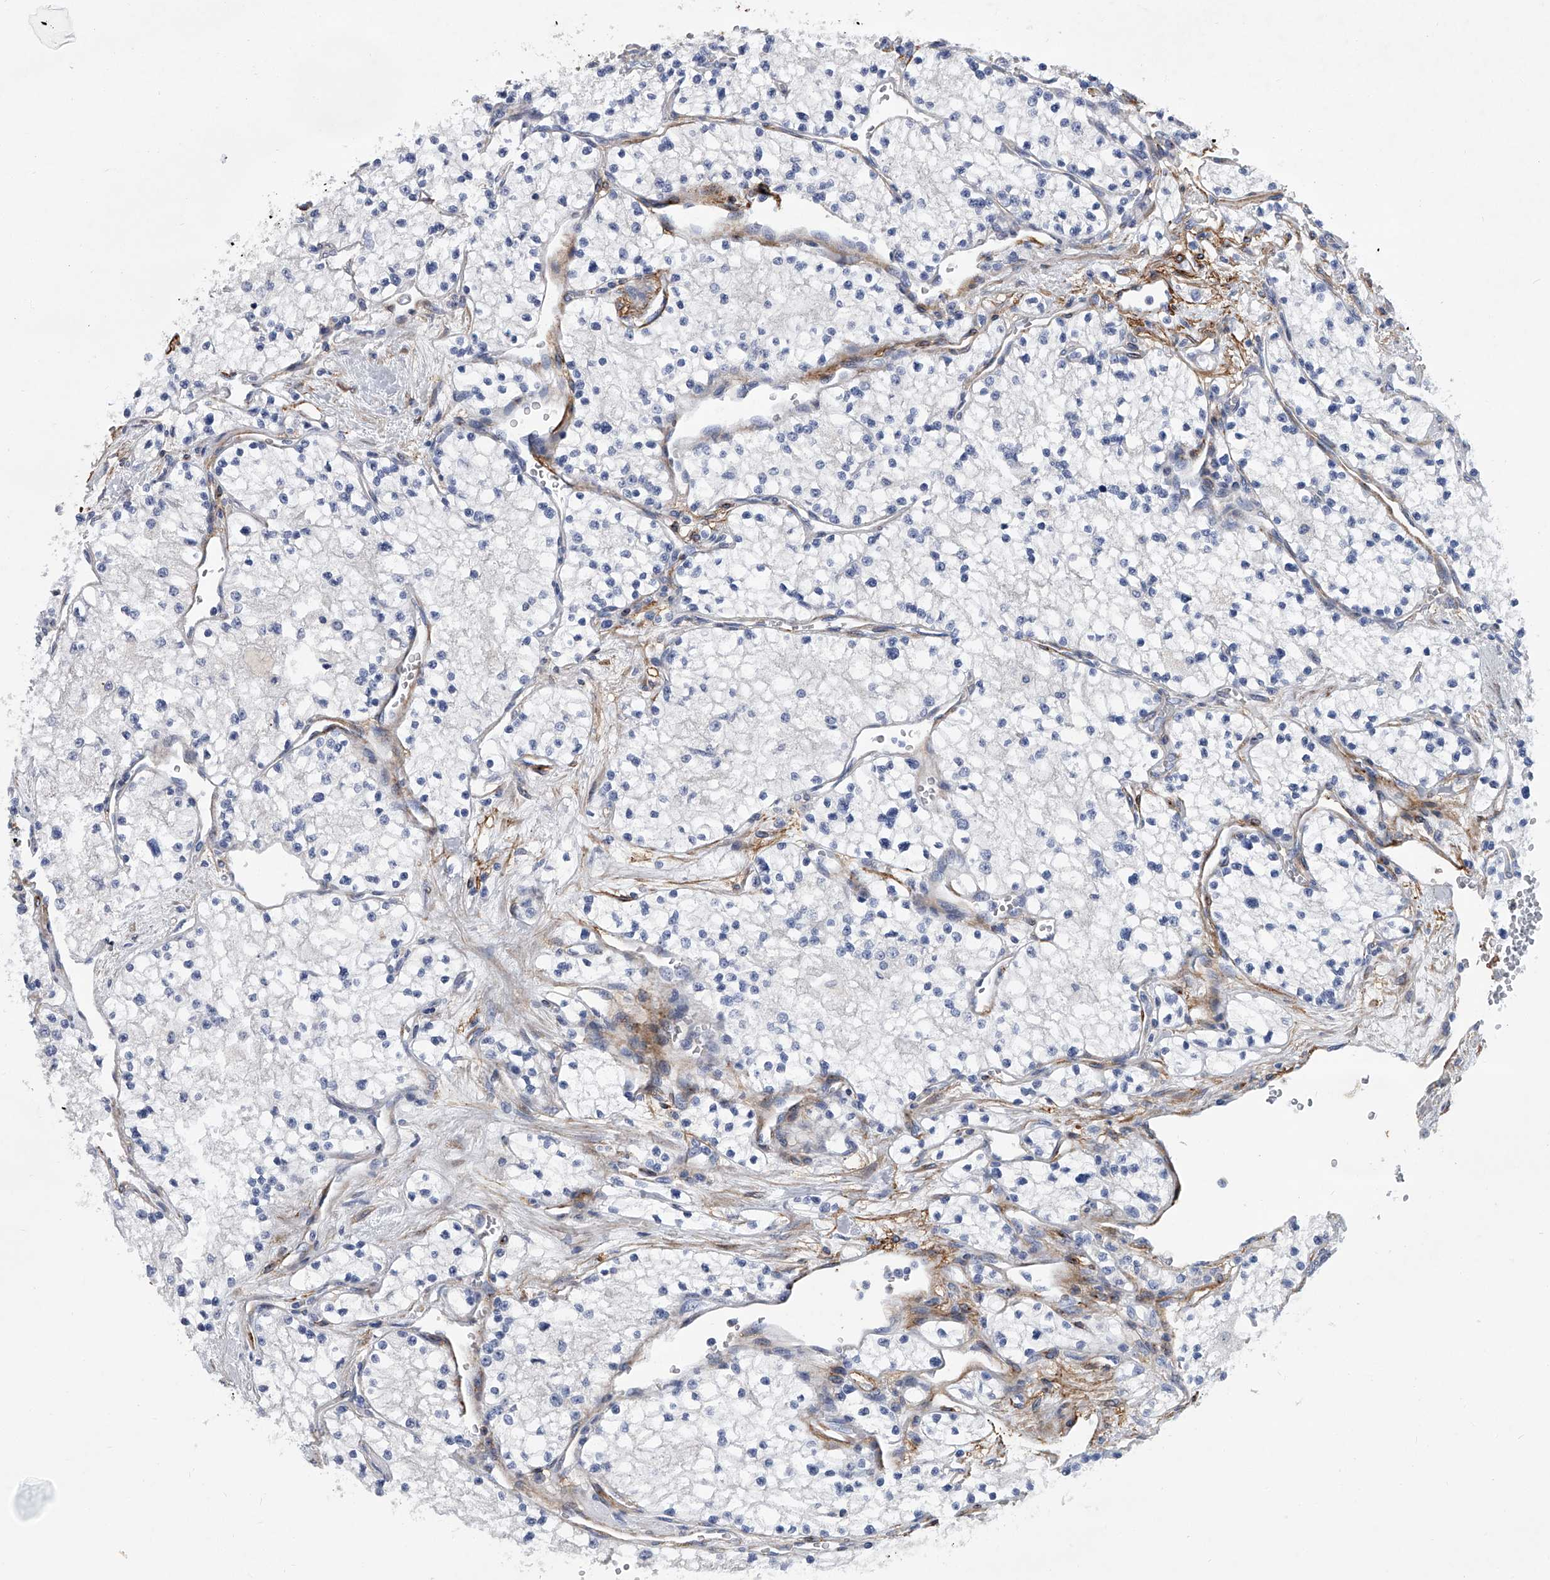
{"staining": {"intensity": "negative", "quantity": "none", "location": "none"}, "tissue": "renal cancer", "cell_type": "Tumor cells", "image_type": "cancer", "snomed": [{"axis": "morphology", "description": "Normal tissue, NOS"}, {"axis": "morphology", "description": "Adenocarcinoma, NOS"}, {"axis": "topography", "description": "Kidney"}], "caption": "Adenocarcinoma (renal) was stained to show a protein in brown. There is no significant expression in tumor cells.", "gene": "ALG14", "patient": {"sex": "male", "age": 68}}